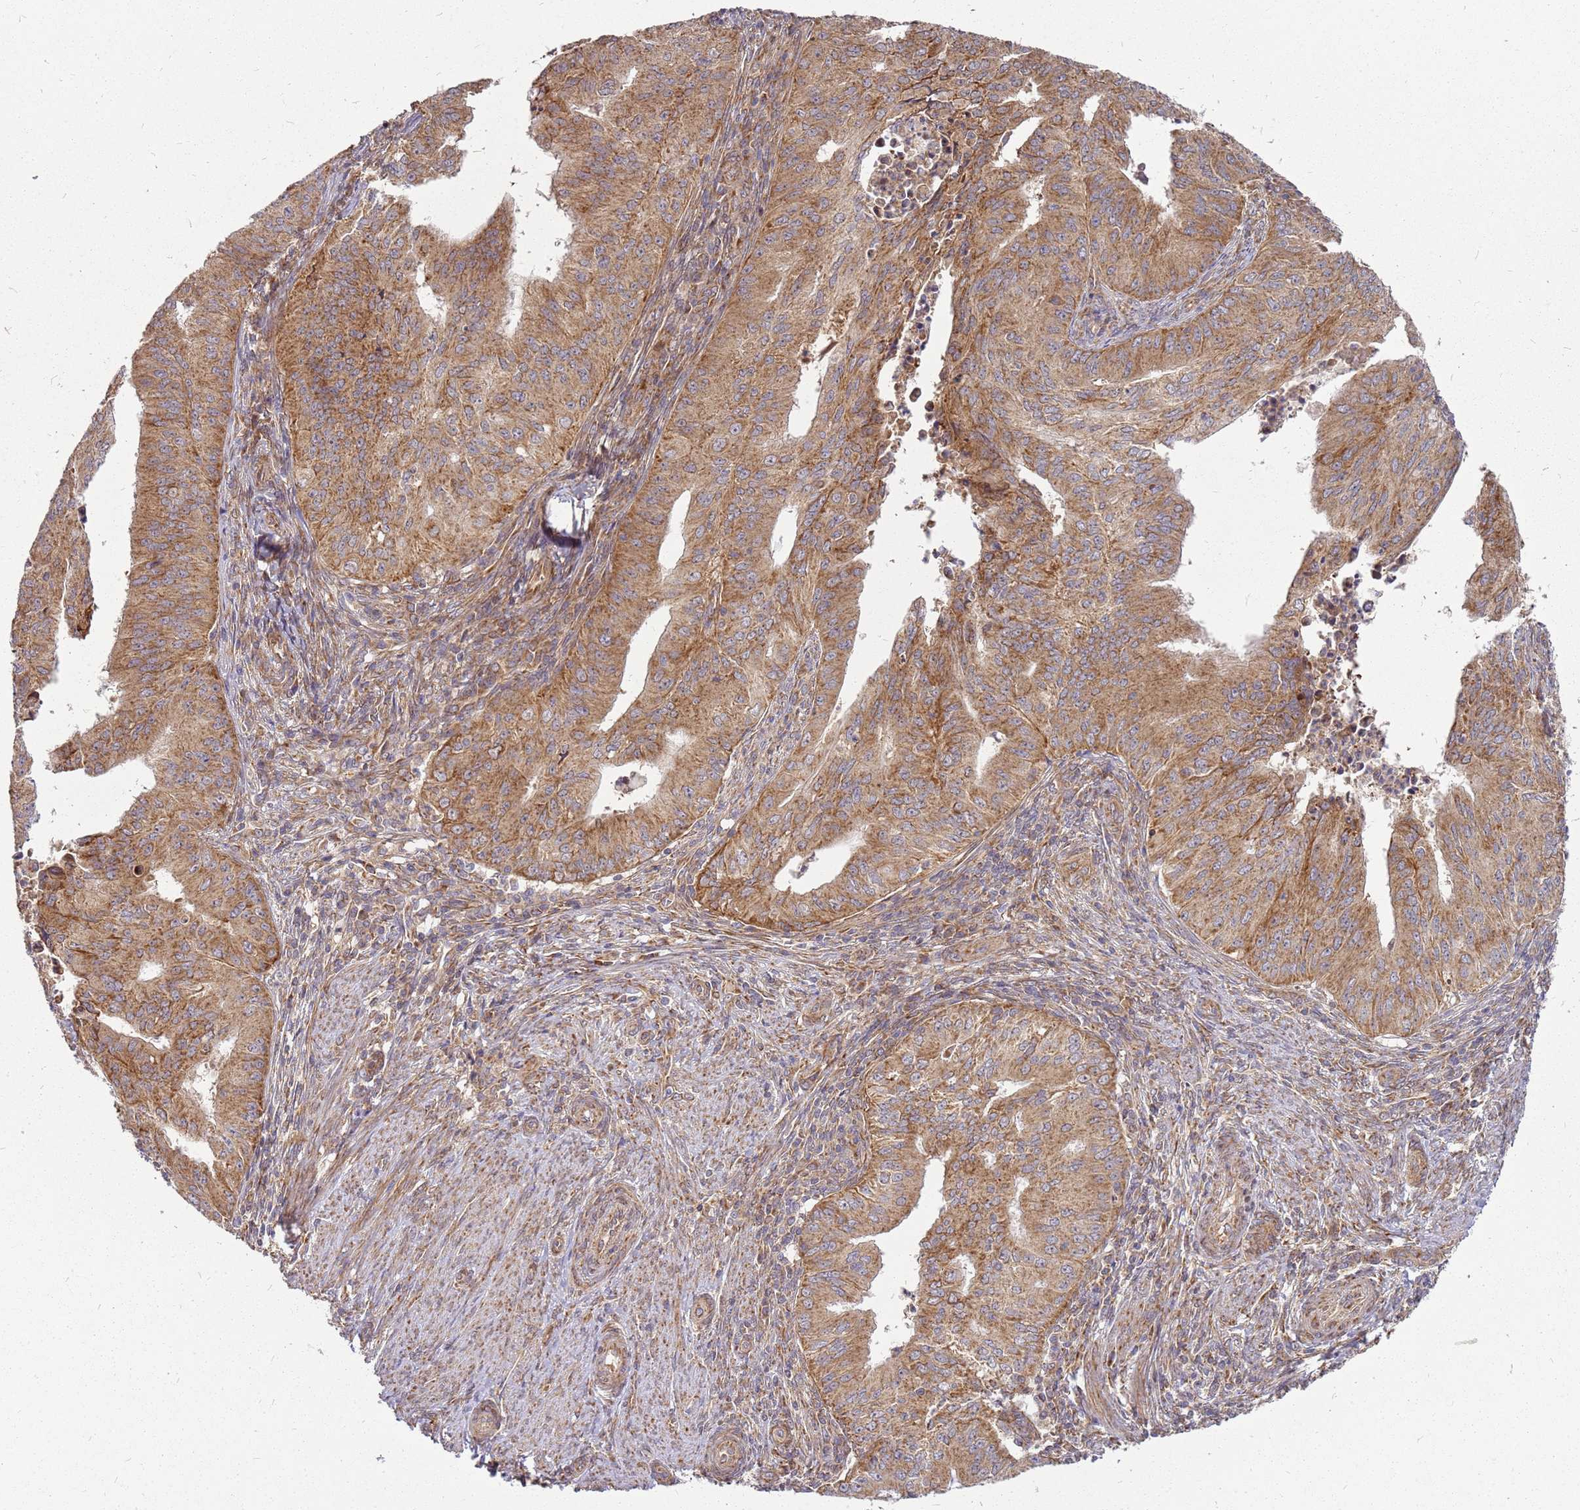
{"staining": {"intensity": "moderate", "quantity": ">75%", "location": "cytoplasmic/membranous"}, "tissue": "endometrial cancer", "cell_type": "Tumor cells", "image_type": "cancer", "snomed": [{"axis": "morphology", "description": "Adenocarcinoma, NOS"}, {"axis": "topography", "description": "Endometrium"}], "caption": "Moderate cytoplasmic/membranous staining is present in approximately >75% of tumor cells in endometrial adenocarcinoma.", "gene": "CCDC159", "patient": {"sex": "female", "age": 50}}